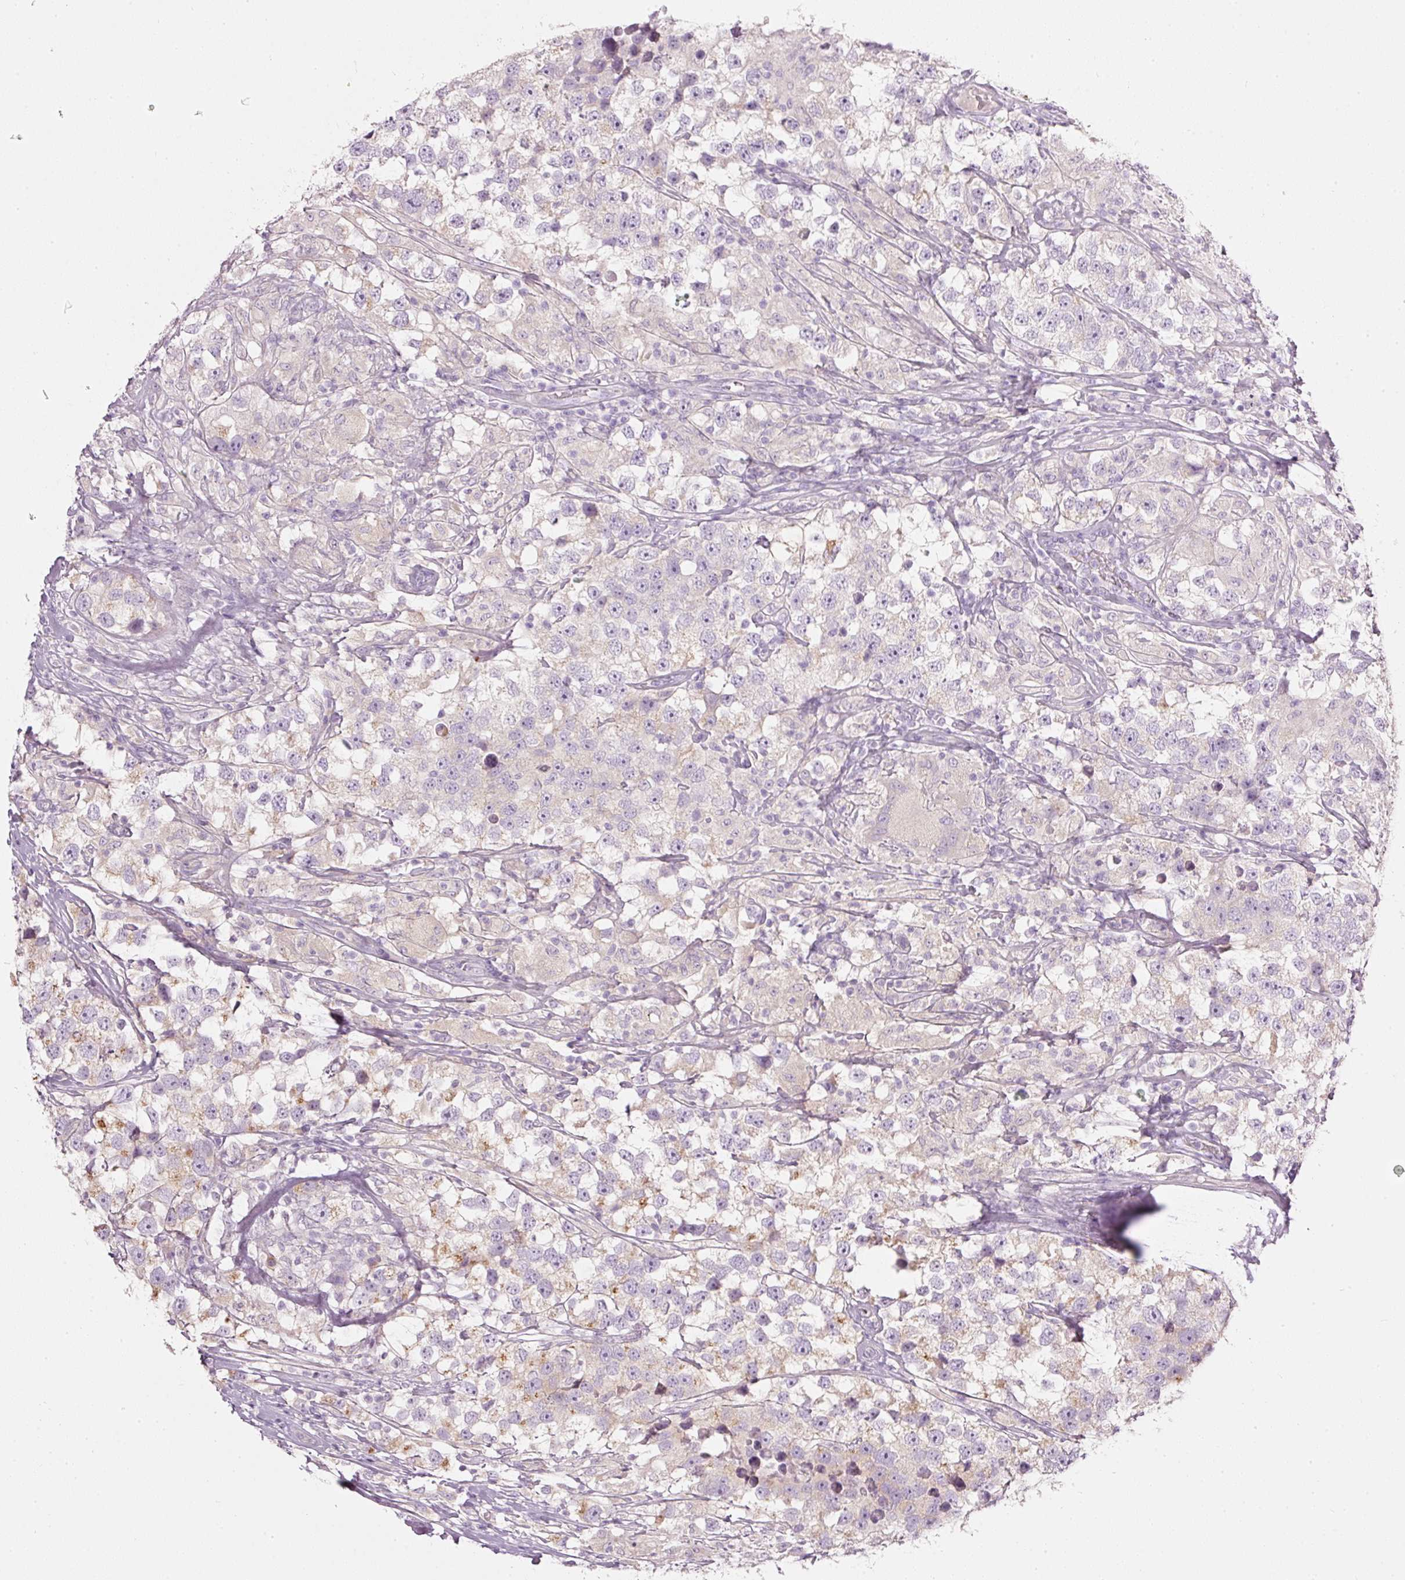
{"staining": {"intensity": "moderate", "quantity": "<25%", "location": "cytoplasmic/membranous"}, "tissue": "testis cancer", "cell_type": "Tumor cells", "image_type": "cancer", "snomed": [{"axis": "morphology", "description": "Seminoma, NOS"}, {"axis": "topography", "description": "Testis"}], "caption": "Seminoma (testis) stained with a protein marker demonstrates moderate staining in tumor cells.", "gene": "PDXDC1", "patient": {"sex": "male", "age": 46}}